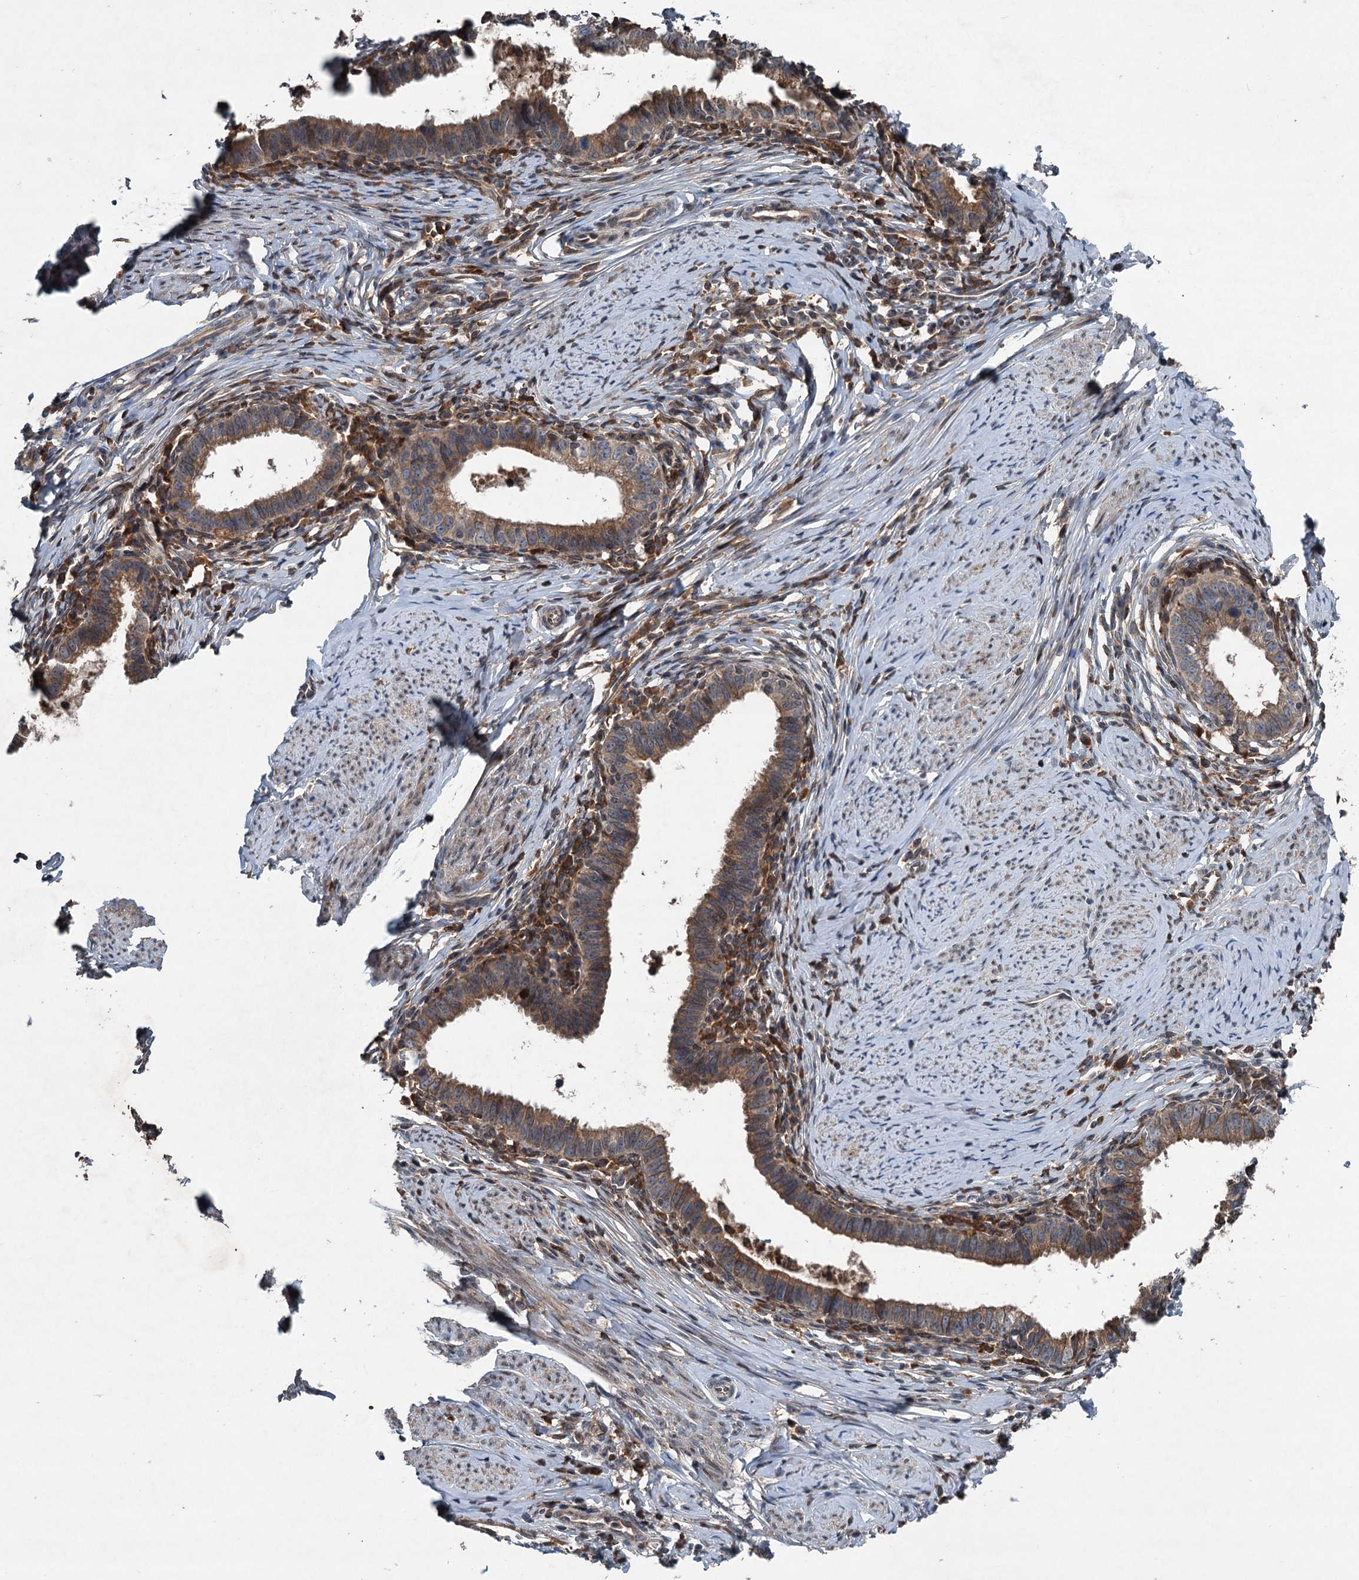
{"staining": {"intensity": "moderate", "quantity": ">75%", "location": "cytoplasmic/membranous"}, "tissue": "cervical cancer", "cell_type": "Tumor cells", "image_type": "cancer", "snomed": [{"axis": "morphology", "description": "Adenocarcinoma, NOS"}, {"axis": "topography", "description": "Cervix"}], "caption": "A photomicrograph showing moderate cytoplasmic/membranous expression in approximately >75% of tumor cells in cervical adenocarcinoma, as visualized by brown immunohistochemical staining.", "gene": "TAPBPL", "patient": {"sex": "female", "age": 36}}